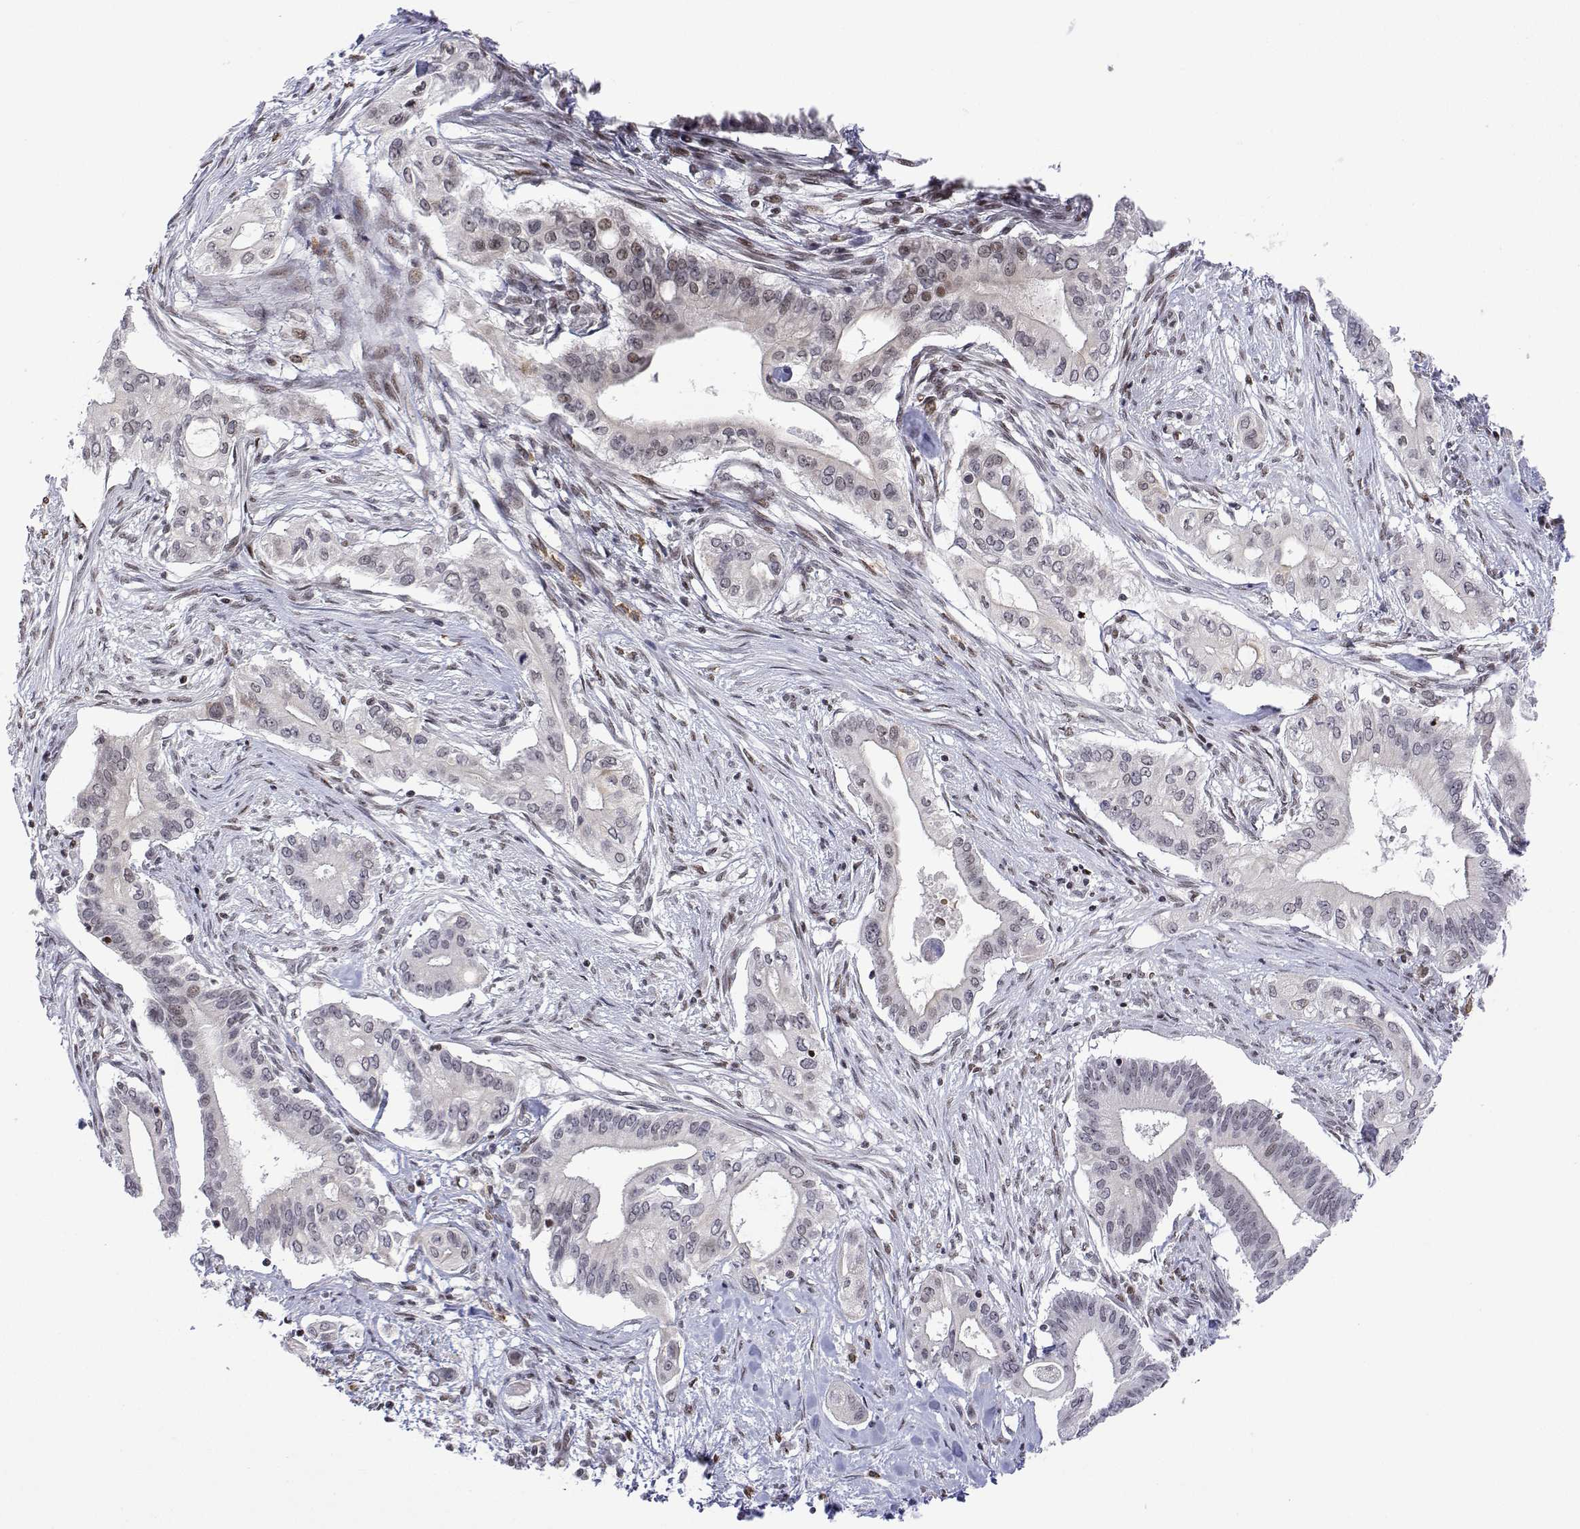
{"staining": {"intensity": "moderate", "quantity": "<25%", "location": "nuclear"}, "tissue": "pancreatic cancer", "cell_type": "Tumor cells", "image_type": "cancer", "snomed": [{"axis": "morphology", "description": "Adenocarcinoma, NOS"}, {"axis": "topography", "description": "Pancreas"}], "caption": "A high-resolution micrograph shows IHC staining of pancreatic cancer, which displays moderate nuclear expression in about <25% of tumor cells.", "gene": "XPC", "patient": {"sex": "female", "age": 68}}